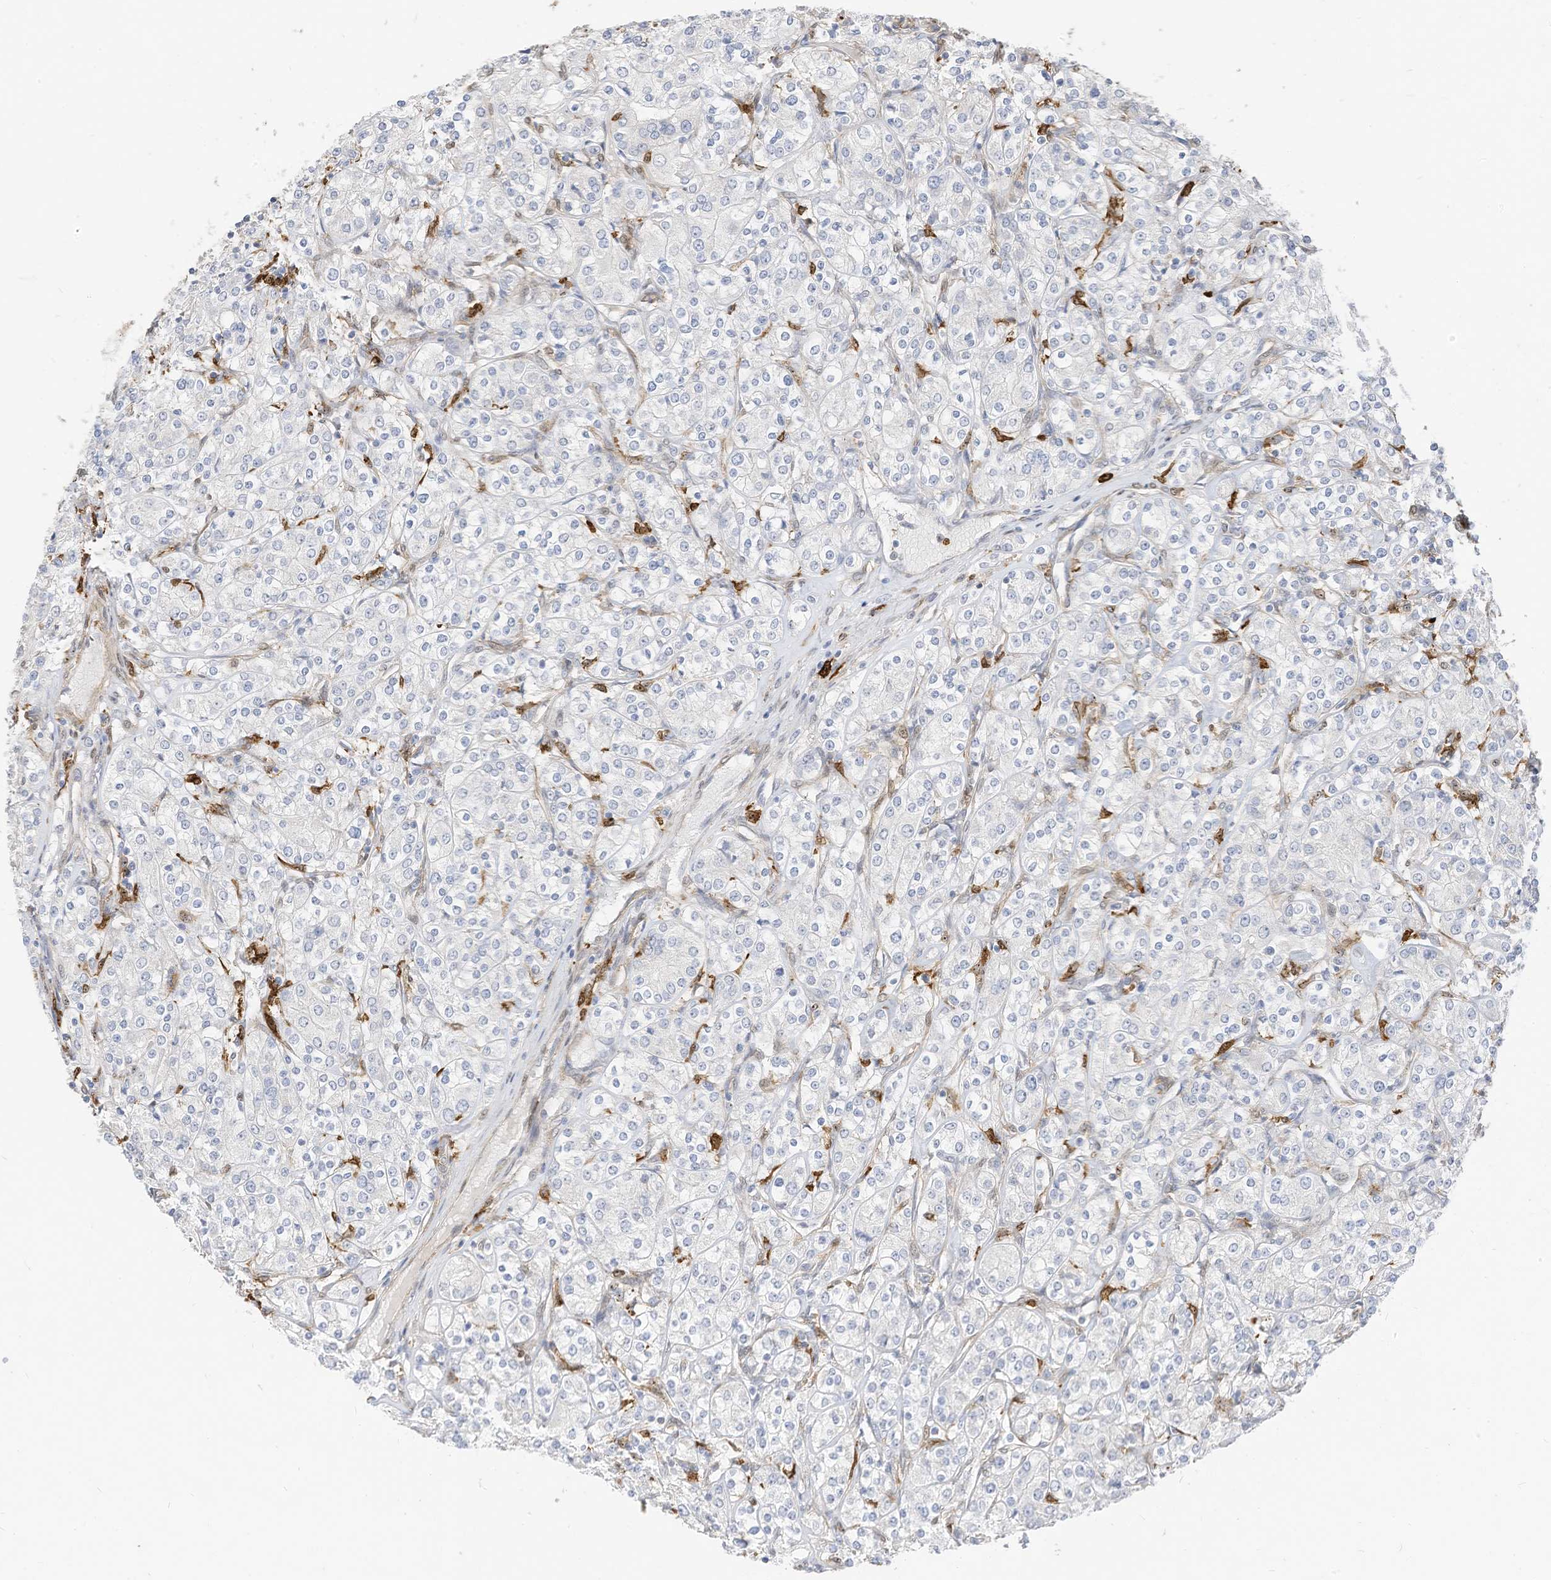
{"staining": {"intensity": "negative", "quantity": "none", "location": "none"}, "tissue": "renal cancer", "cell_type": "Tumor cells", "image_type": "cancer", "snomed": [{"axis": "morphology", "description": "Adenocarcinoma, NOS"}, {"axis": "topography", "description": "Kidney"}], "caption": "The immunohistochemistry (IHC) photomicrograph has no significant staining in tumor cells of adenocarcinoma (renal) tissue. (DAB immunohistochemistry (IHC) with hematoxylin counter stain).", "gene": "ATP13A1", "patient": {"sex": "male", "age": 77}}